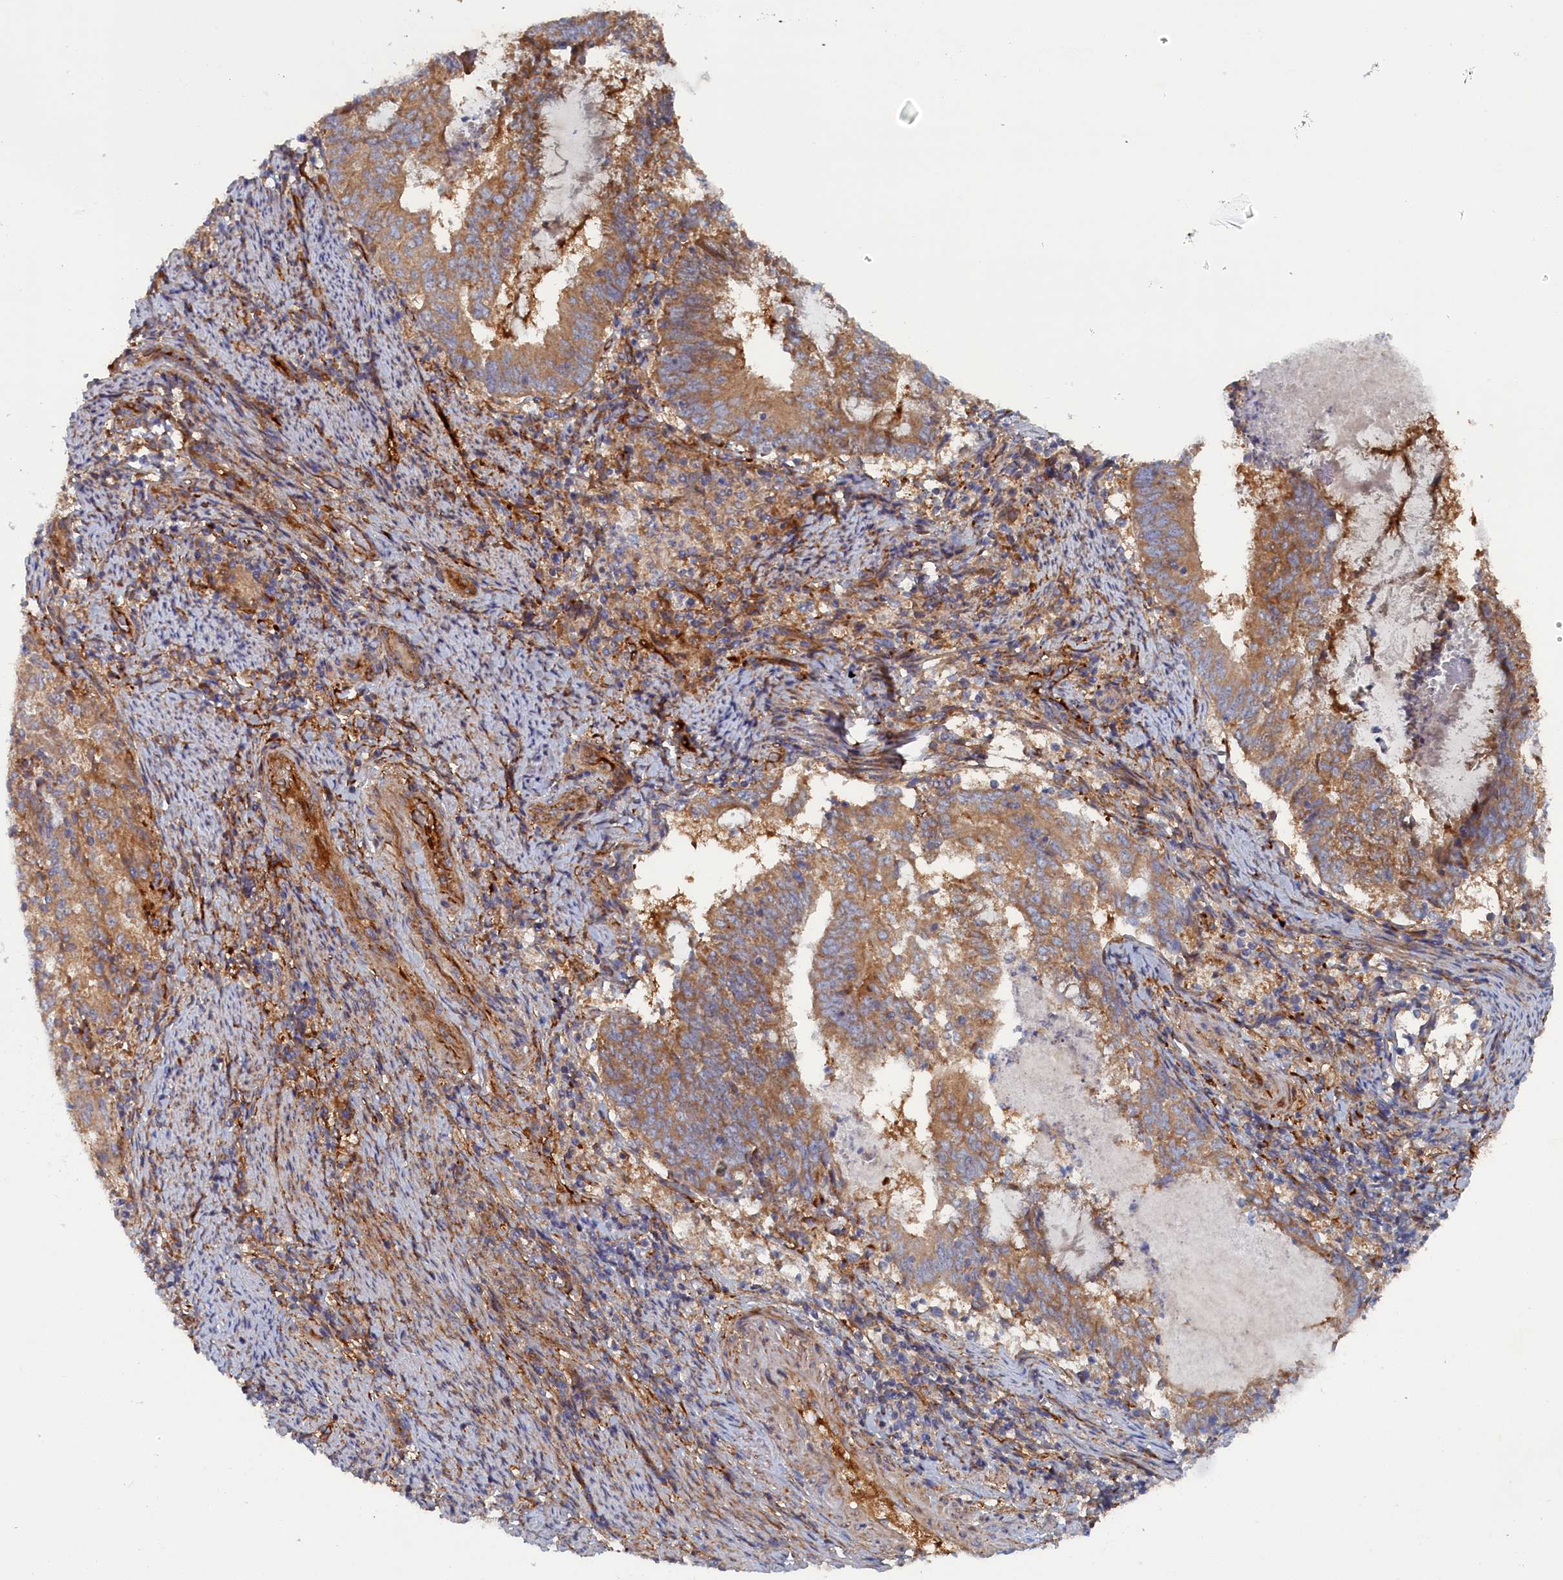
{"staining": {"intensity": "moderate", "quantity": ">75%", "location": "cytoplasmic/membranous"}, "tissue": "endometrial cancer", "cell_type": "Tumor cells", "image_type": "cancer", "snomed": [{"axis": "morphology", "description": "Adenocarcinoma, NOS"}, {"axis": "topography", "description": "Endometrium"}], "caption": "The micrograph reveals staining of endometrial cancer, revealing moderate cytoplasmic/membranous protein positivity (brown color) within tumor cells.", "gene": "TMEM196", "patient": {"sex": "female", "age": 80}}